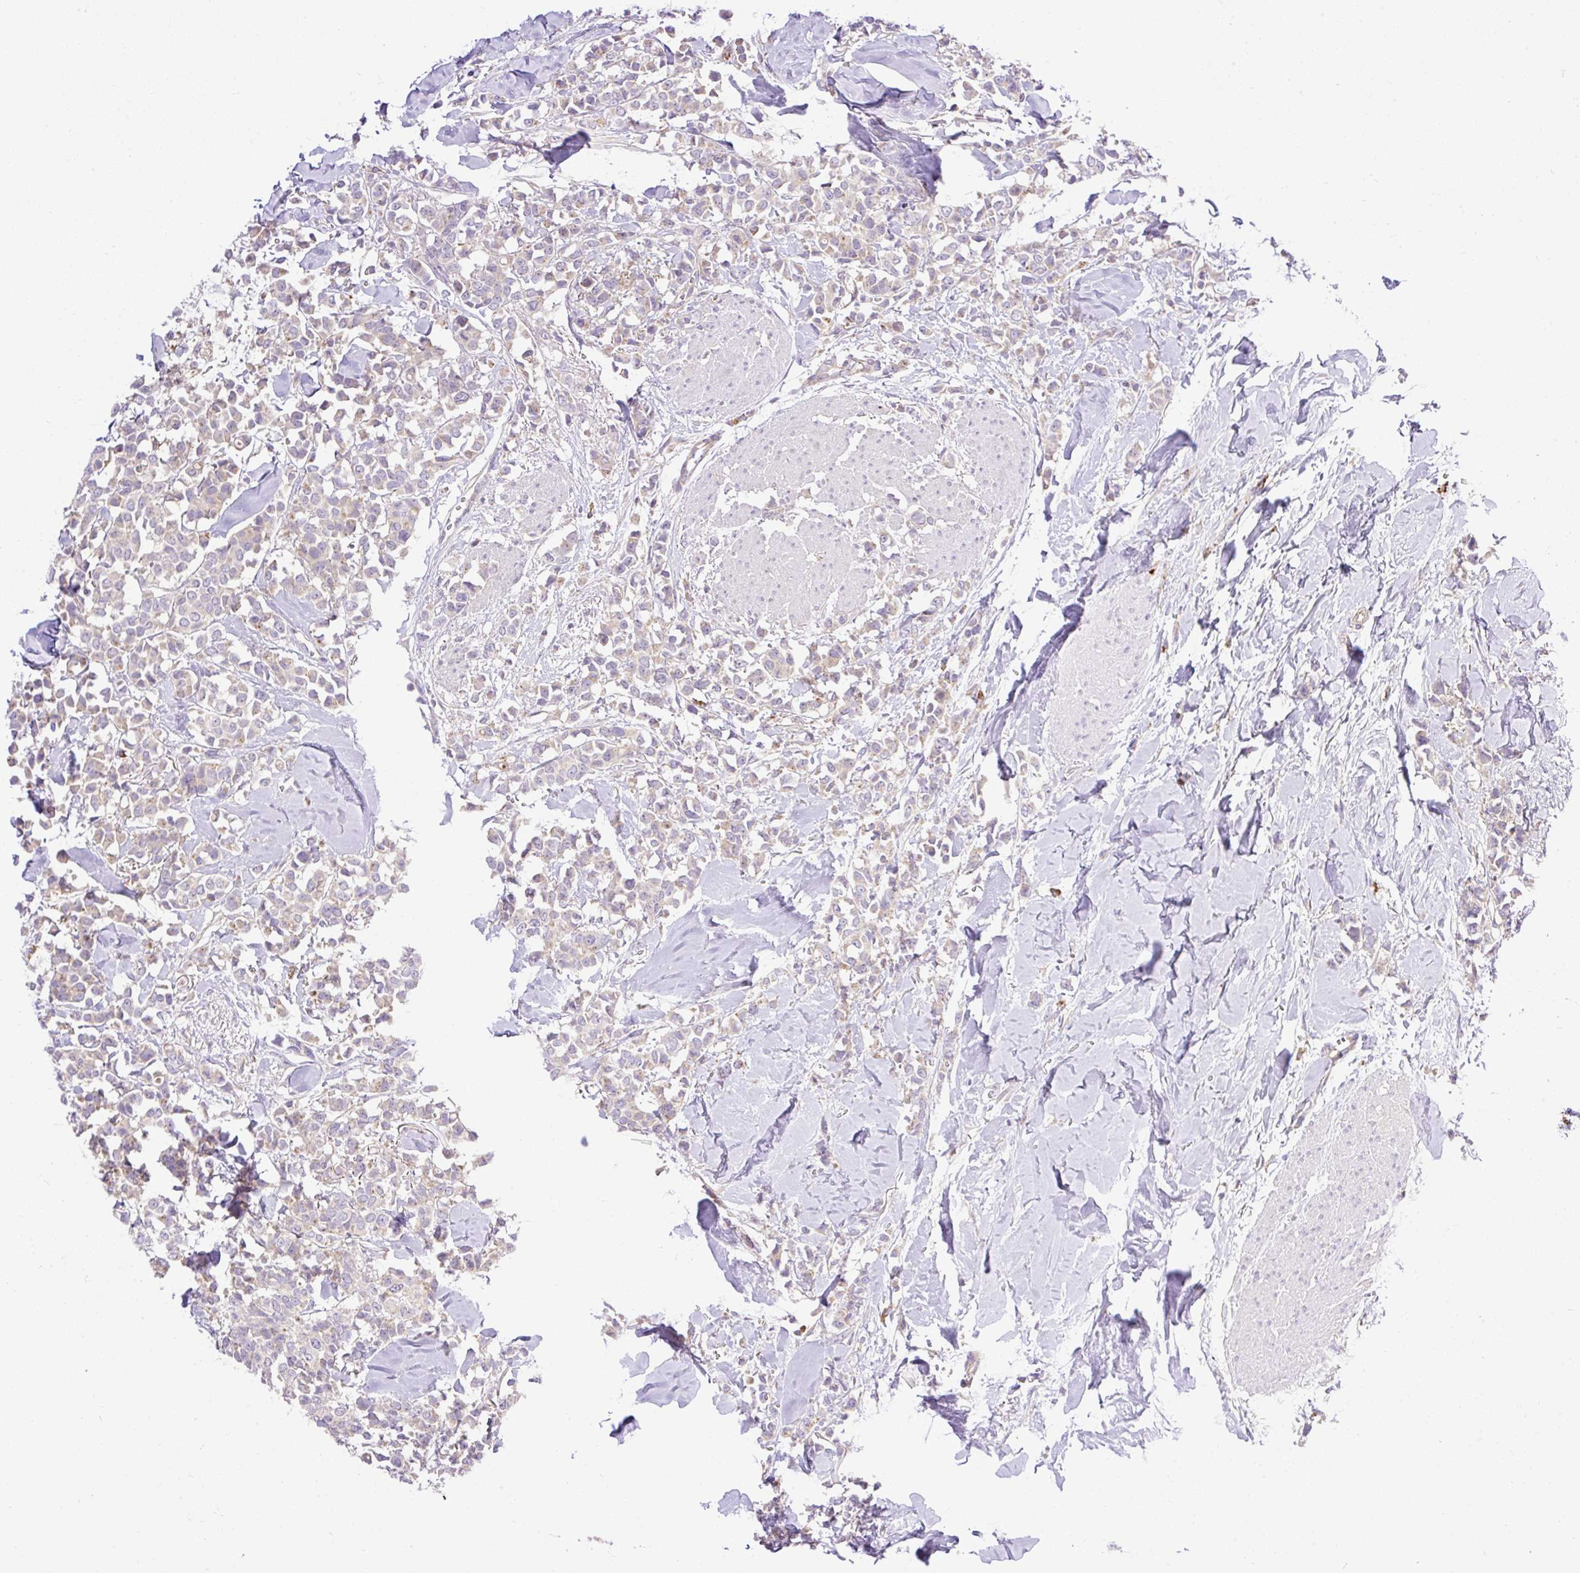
{"staining": {"intensity": "weak", "quantity": "25%-75%", "location": "cytoplasmic/membranous"}, "tissue": "breast cancer", "cell_type": "Tumor cells", "image_type": "cancer", "snomed": [{"axis": "morphology", "description": "Lobular carcinoma"}, {"axis": "topography", "description": "Breast"}], "caption": "Breast cancer tissue exhibits weak cytoplasmic/membranous staining in about 25%-75% of tumor cells, visualized by immunohistochemistry. The staining was performed using DAB to visualize the protein expression in brown, while the nuclei were stained in blue with hematoxylin (Magnification: 20x).", "gene": "HEXB", "patient": {"sex": "female", "age": 91}}